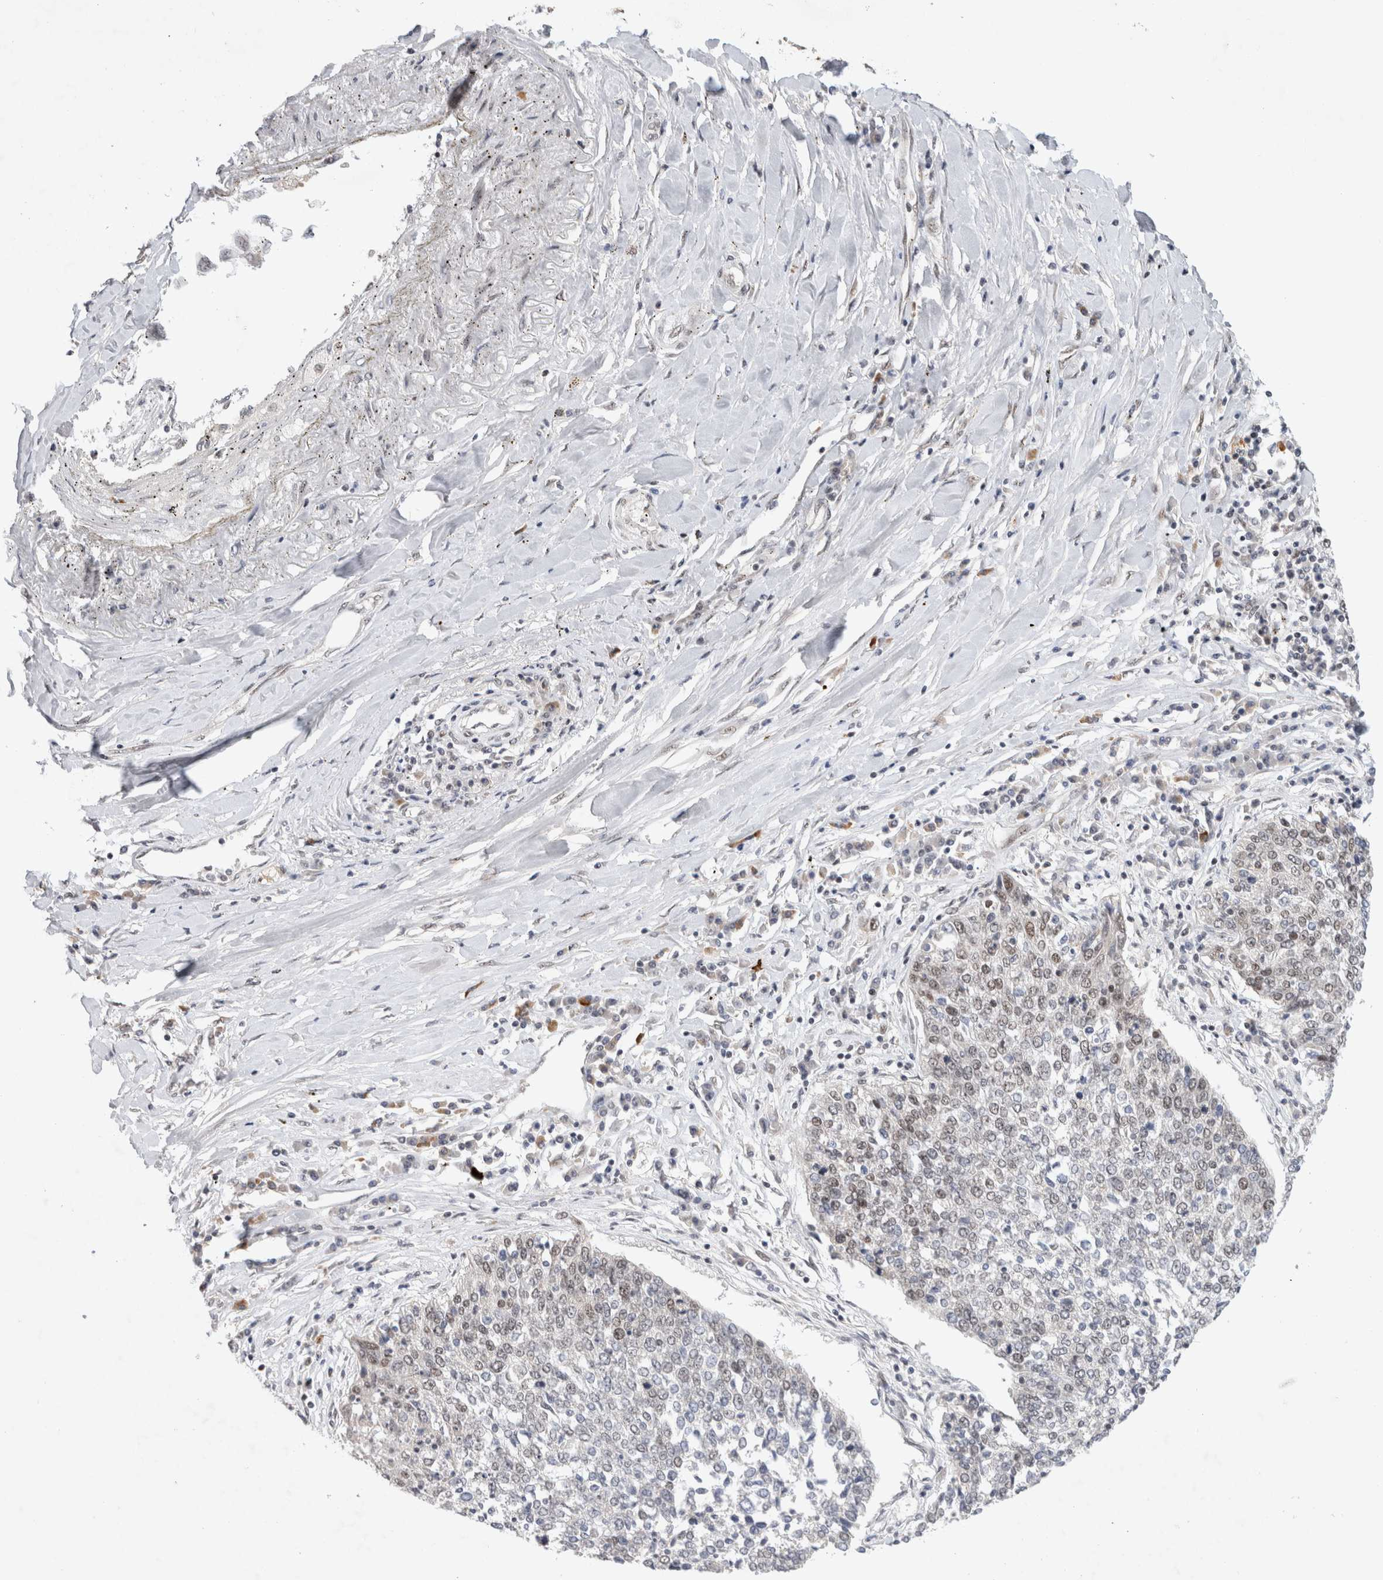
{"staining": {"intensity": "weak", "quantity": "<25%", "location": "nuclear"}, "tissue": "lung cancer", "cell_type": "Tumor cells", "image_type": "cancer", "snomed": [{"axis": "morphology", "description": "Normal tissue, NOS"}, {"axis": "morphology", "description": "Squamous cell carcinoma, NOS"}, {"axis": "topography", "description": "Cartilage tissue"}, {"axis": "topography", "description": "Bronchus"}, {"axis": "topography", "description": "Lung"}, {"axis": "topography", "description": "Peripheral nerve tissue"}], "caption": "Tumor cells show no significant protein positivity in squamous cell carcinoma (lung).", "gene": "HESX1", "patient": {"sex": "female", "age": 49}}